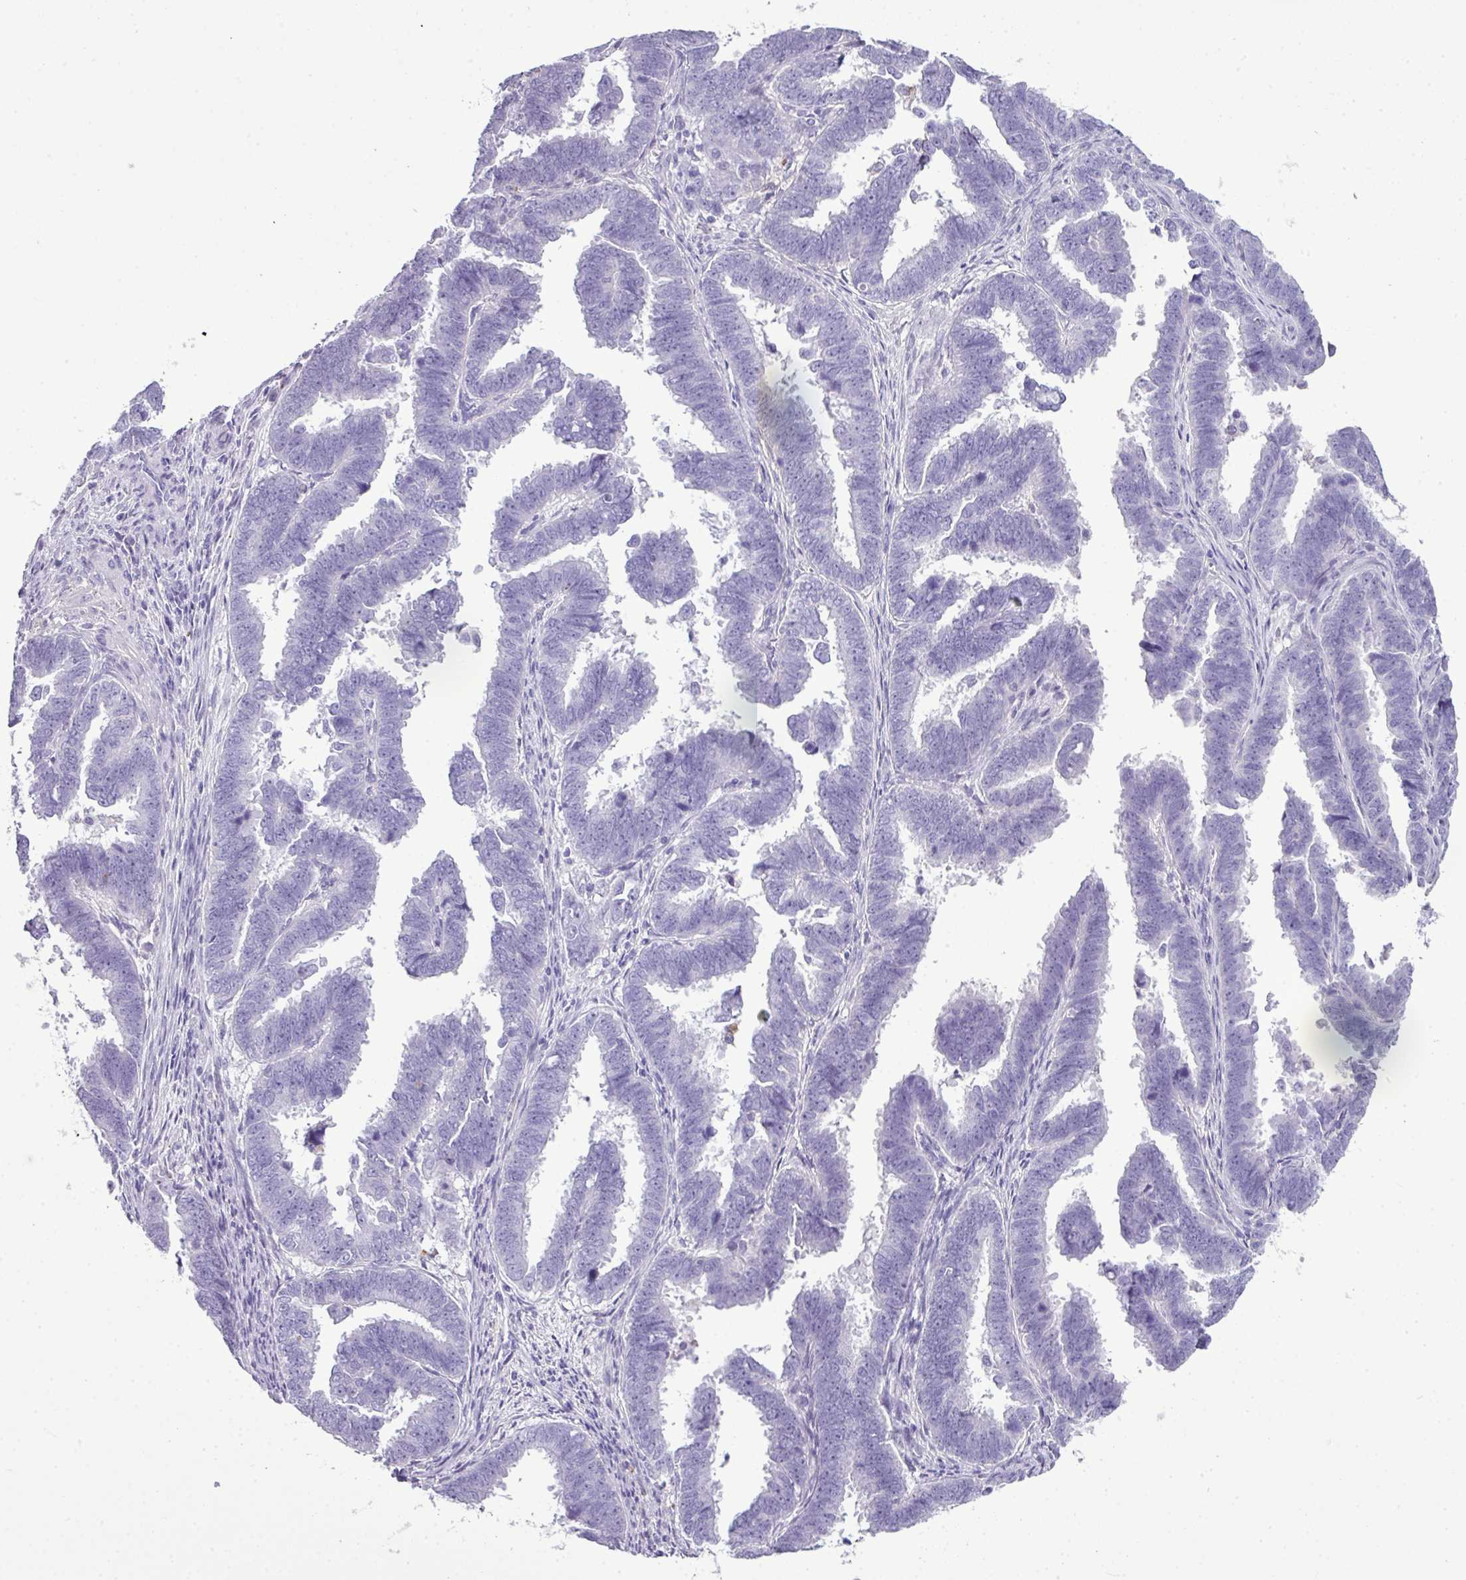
{"staining": {"intensity": "negative", "quantity": "none", "location": "none"}, "tissue": "endometrial cancer", "cell_type": "Tumor cells", "image_type": "cancer", "snomed": [{"axis": "morphology", "description": "Adenocarcinoma, NOS"}, {"axis": "topography", "description": "Endometrium"}], "caption": "Immunohistochemical staining of endometrial cancer reveals no significant expression in tumor cells. Brightfield microscopy of immunohistochemistry stained with DAB (brown) and hematoxylin (blue), captured at high magnification.", "gene": "RBMXL2", "patient": {"sex": "female", "age": 75}}